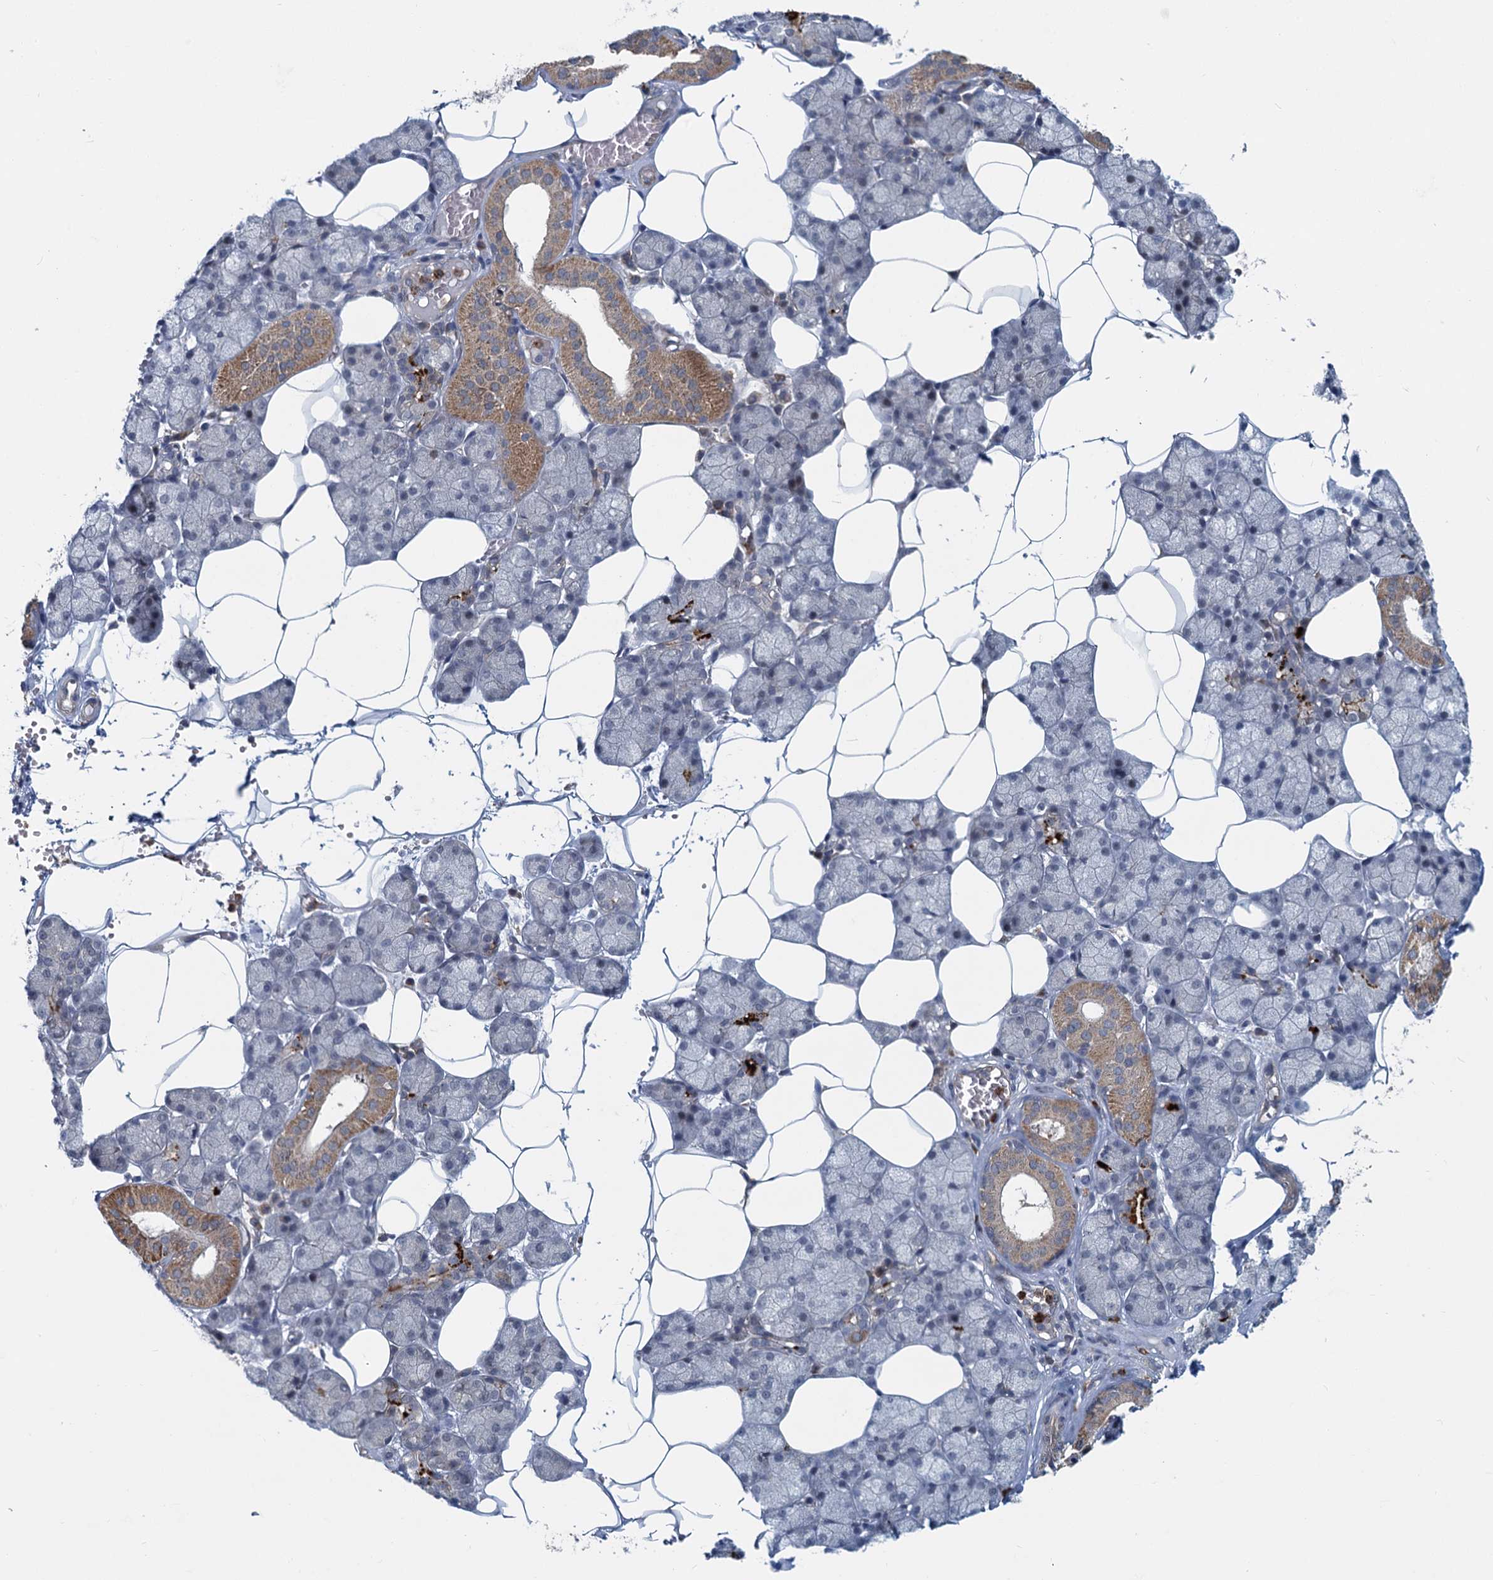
{"staining": {"intensity": "moderate", "quantity": "<25%", "location": "cytoplasmic/membranous"}, "tissue": "salivary gland", "cell_type": "Glandular cells", "image_type": "normal", "snomed": [{"axis": "morphology", "description": "Normal tissue, NOS"}, {"axis": "topography", "description": "Salivary gland"}], "caption": "A high-resolution histopathology image shows immunohistochemistry staining of normal salivary gland, which reveals moderate cytoplasmic/membranous staining in approximately <25% of glandular cells. (Brightfield microscopy of DAB IHC at high magnification).", "gene": "ADCY2", "patient": {"sex": "male", "age": 62}}